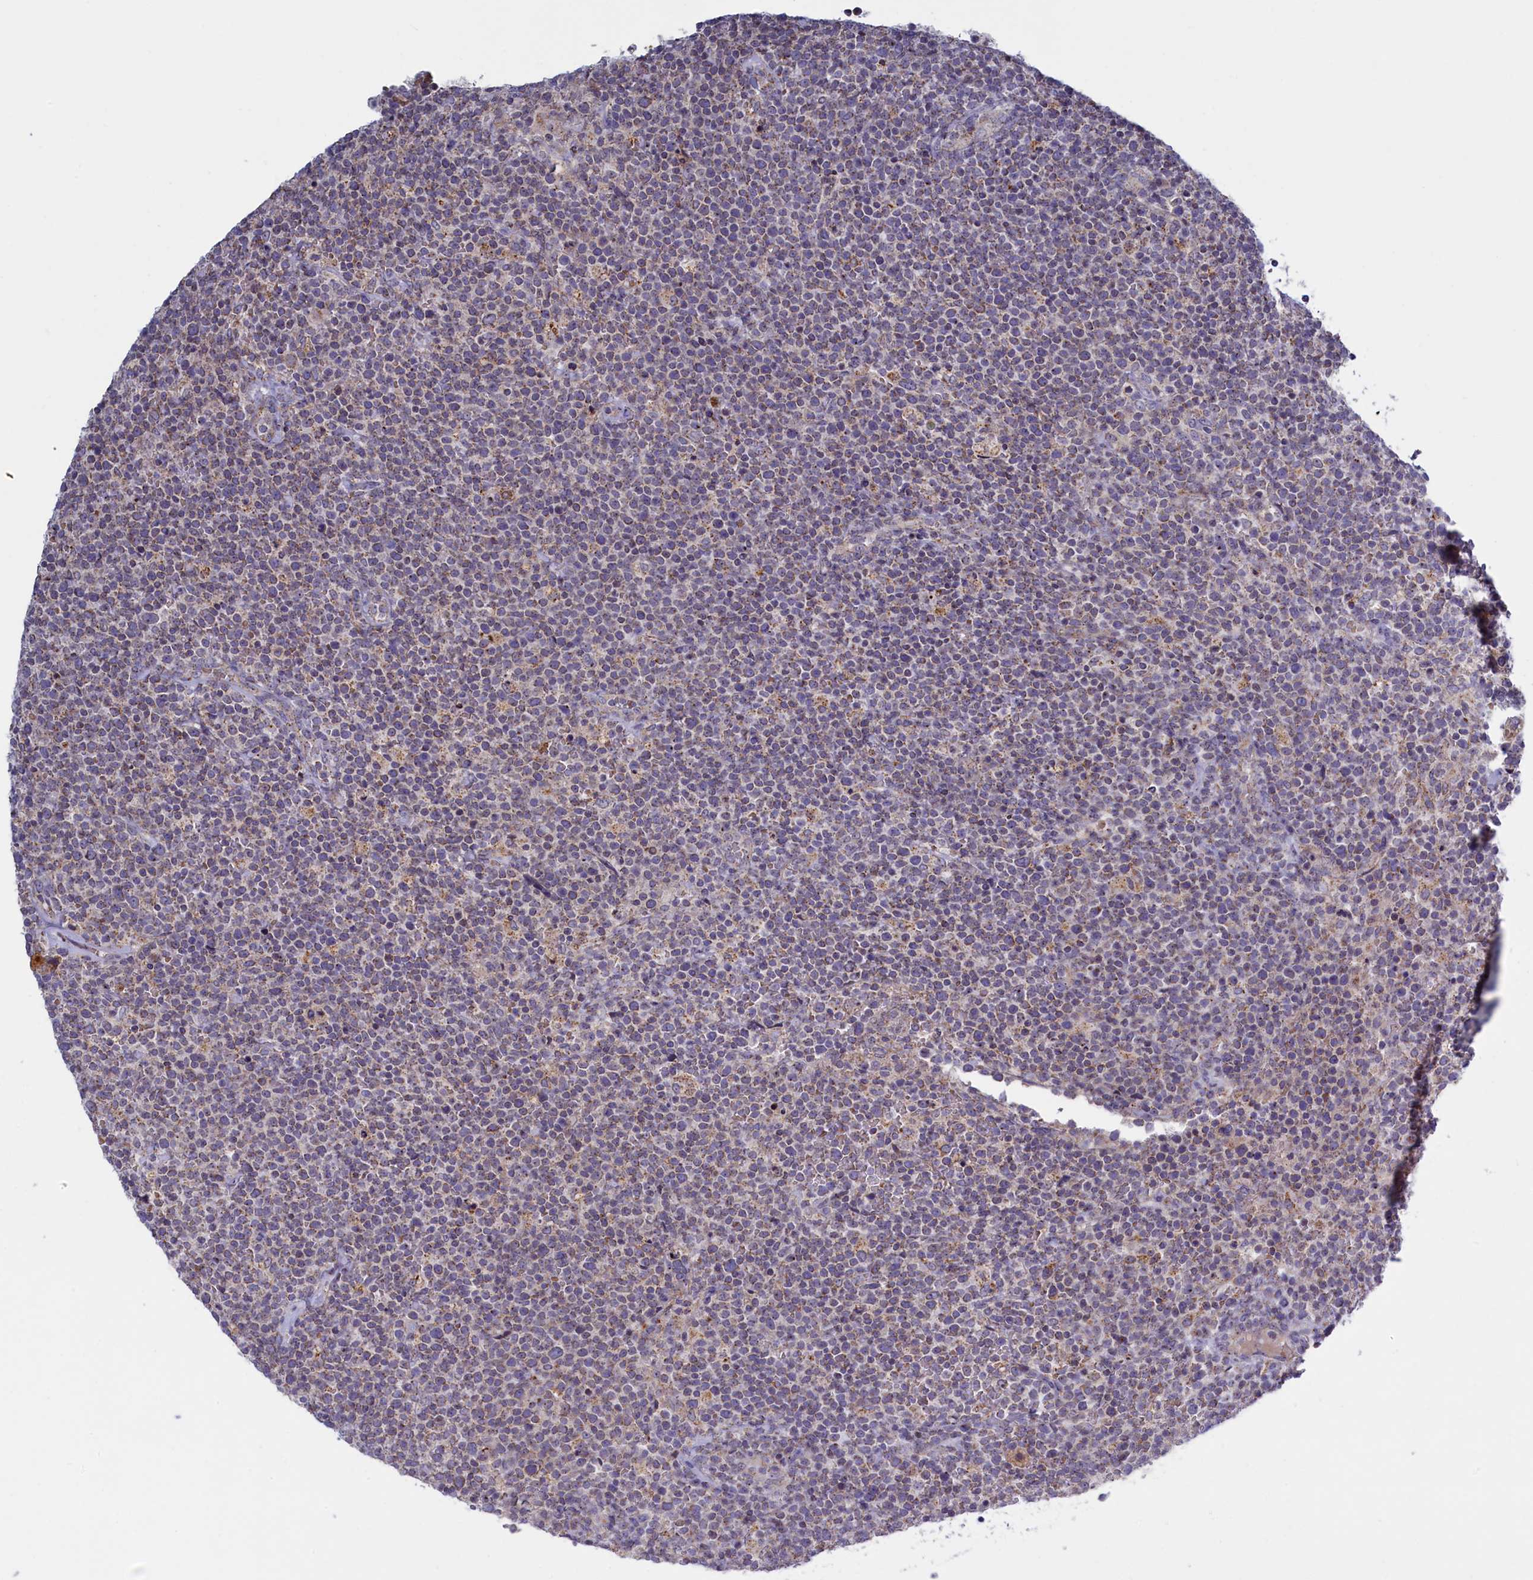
{"staining": {"intensity": "weak", "quantity": "<25%", "location": "cytoplasmic/membranous"}, "tissue": "lymphoma", "cell_type": "Tumor cells", "image_type": "cancer", "snomed": [{"axis": "morphology", "description": "Malignant lymphoma, non-Hodgkin's type, High grade"}, {"axis": "topography", "description": "Lymph node"}], "caption": "Micrograph shows no significant protein expression in tumor cells of lymphoma.", "gene": "HYKK", "patient": {"sex": "male", "age": 61}}